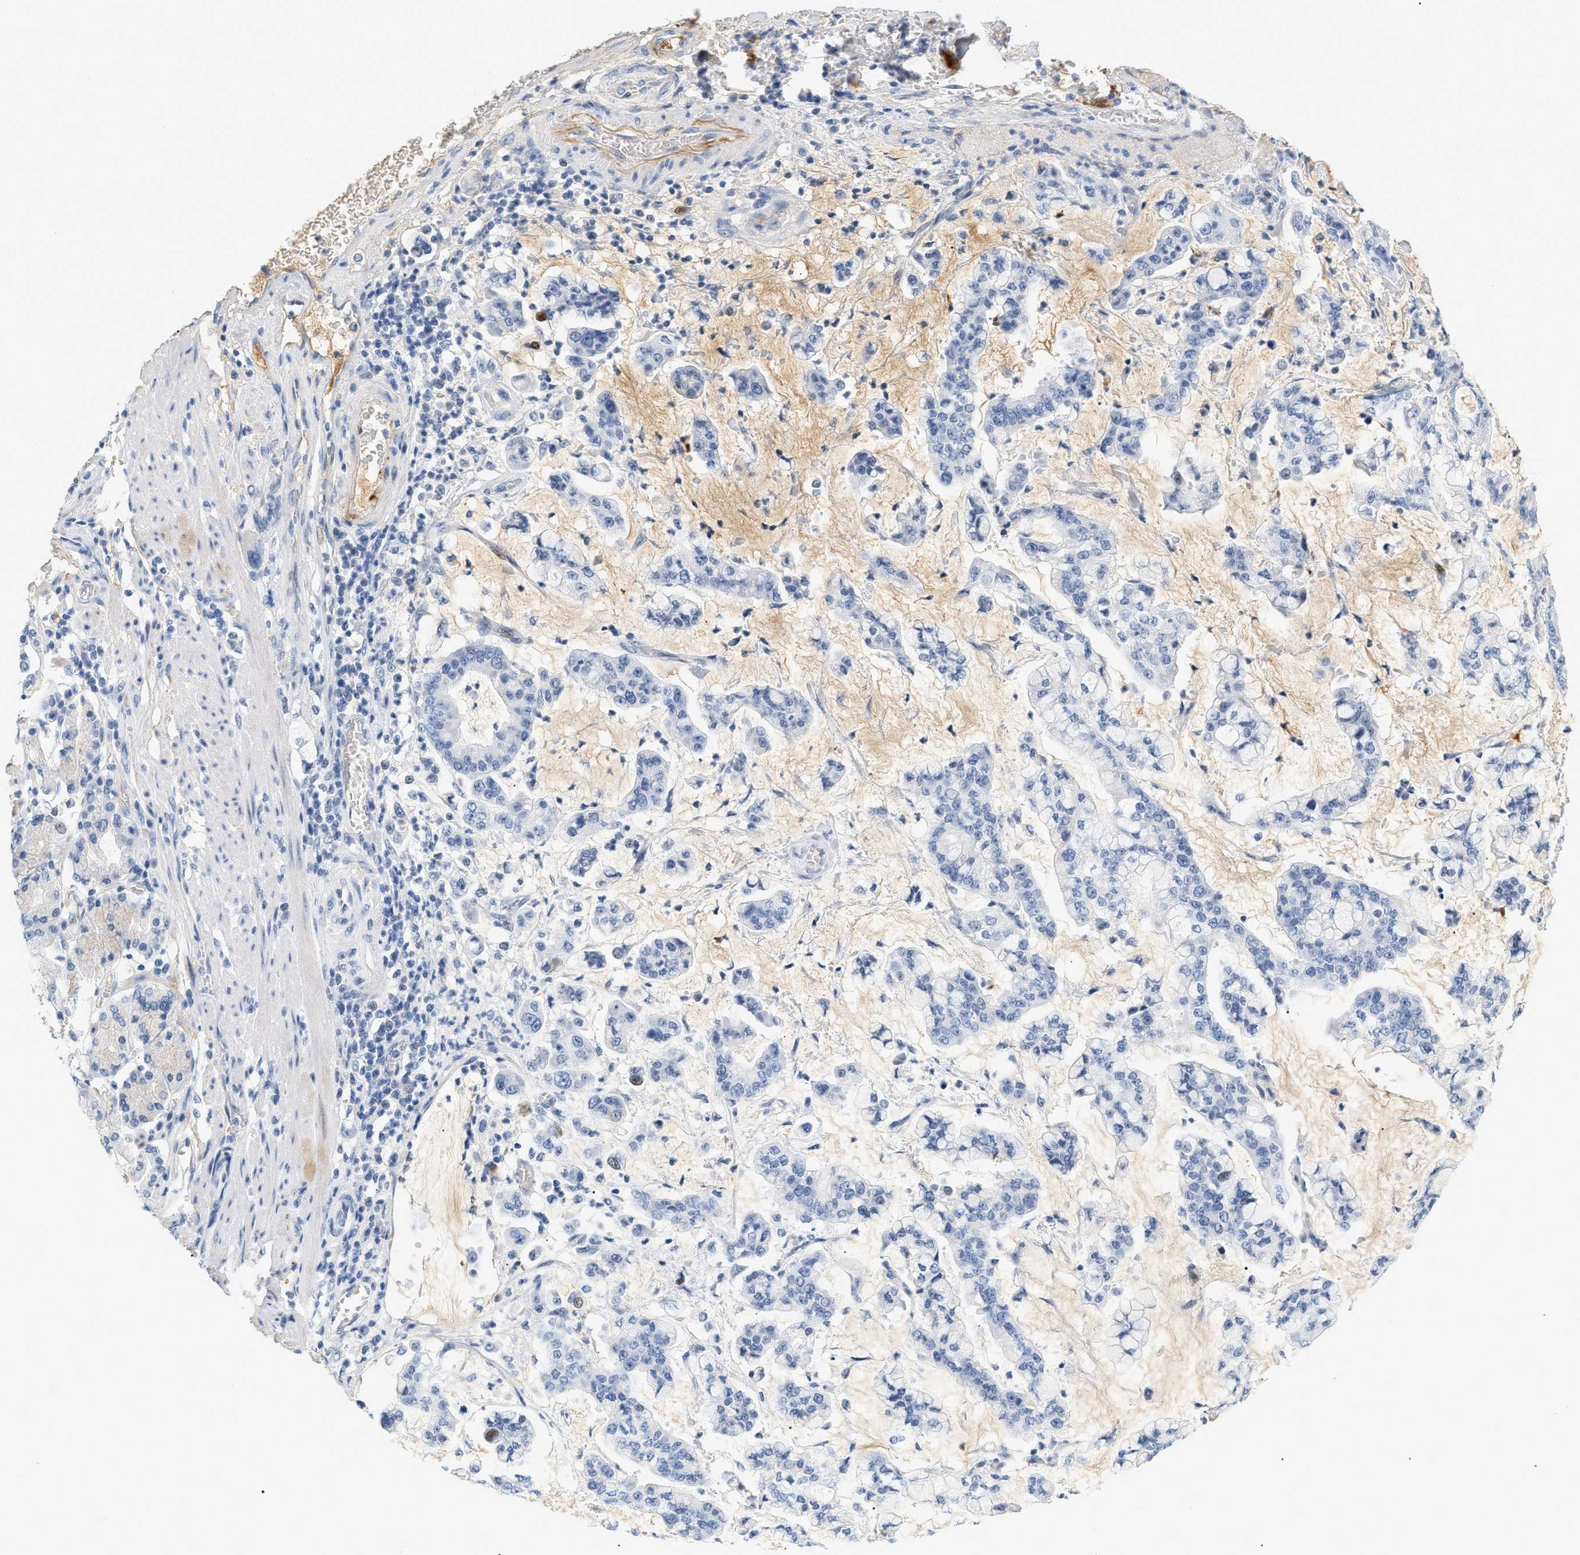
{"staining": {"intensity": "negative", "quantity": "none", "location": "none"}, "tissue": "stomach cancer", "cell_type": "Tumor cells", "image_type": "cancer", "snomed": [{"axis": "morphology", "description": "Normal tissue, NOS"}, {"axis": "morphology", "description": "Adenocarcinoma, NOS"}, {"axis": "topography", "description": "Stomach, upper"}, {"axis": "topography", "description": "Stomach"}], "caption": "Tumor cells are negative for protein expression in human stomach cancer.", "gene": "CFH", "patient": {"sex": "male", "age": 76}}